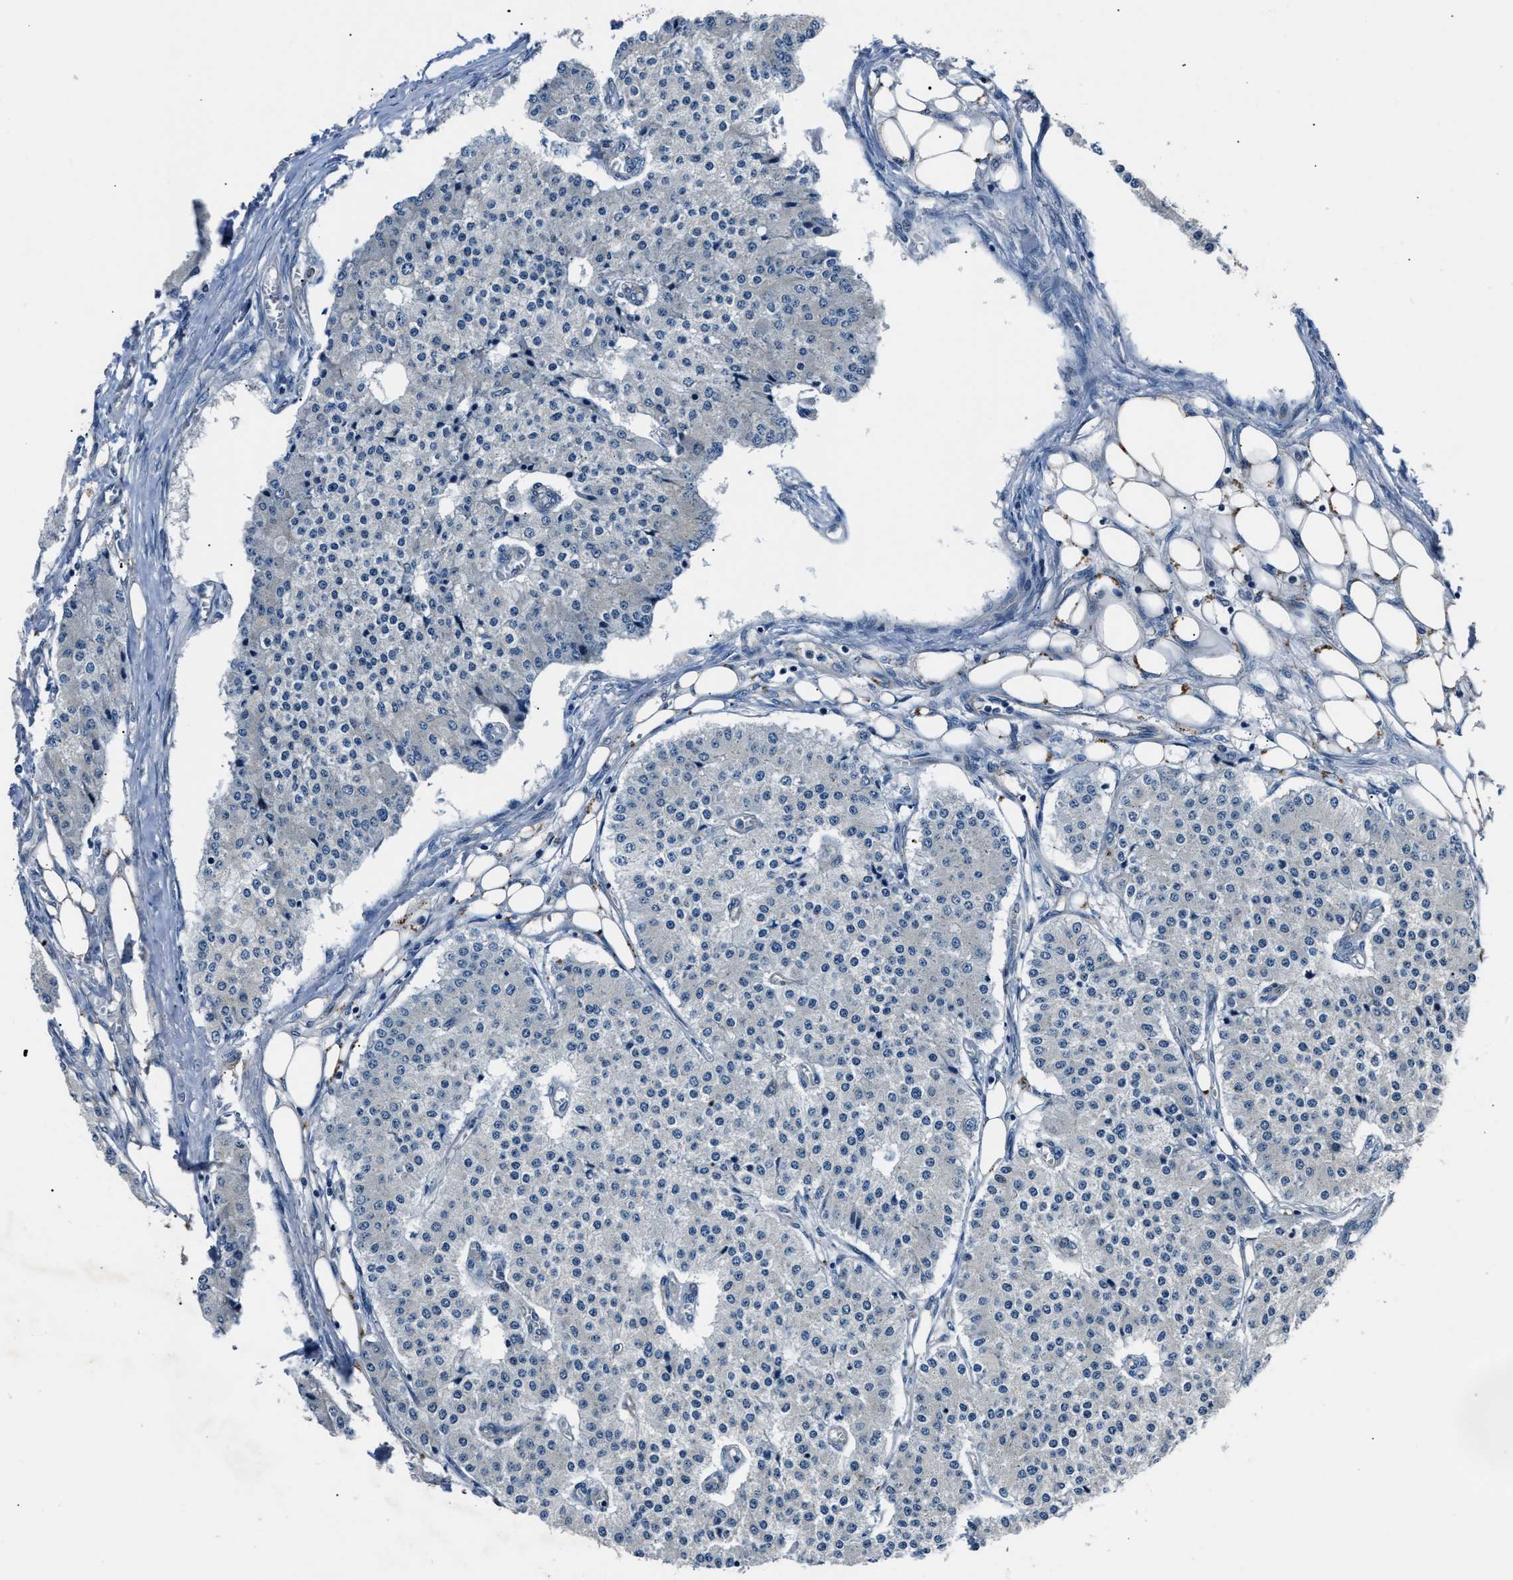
{"staining": {"intensity": "negative", "quantity": "none", "location": "none"}, "tissue": "carcinoid", "cell_type": "Tumor cells", "image_type": "cancer", "snomed": [{"axis": "morphology", "description": "Carcinoid, malignant, NOS"}, {"axis": "topography", "description": "Colon"}], "caption": "The histopathology image exhibits no significant positivity in tumor cells of carcinoid. Nuclei are stained in blue.", "gene": "MPDZ", "patient": {"sex": "female", "age": 52}}